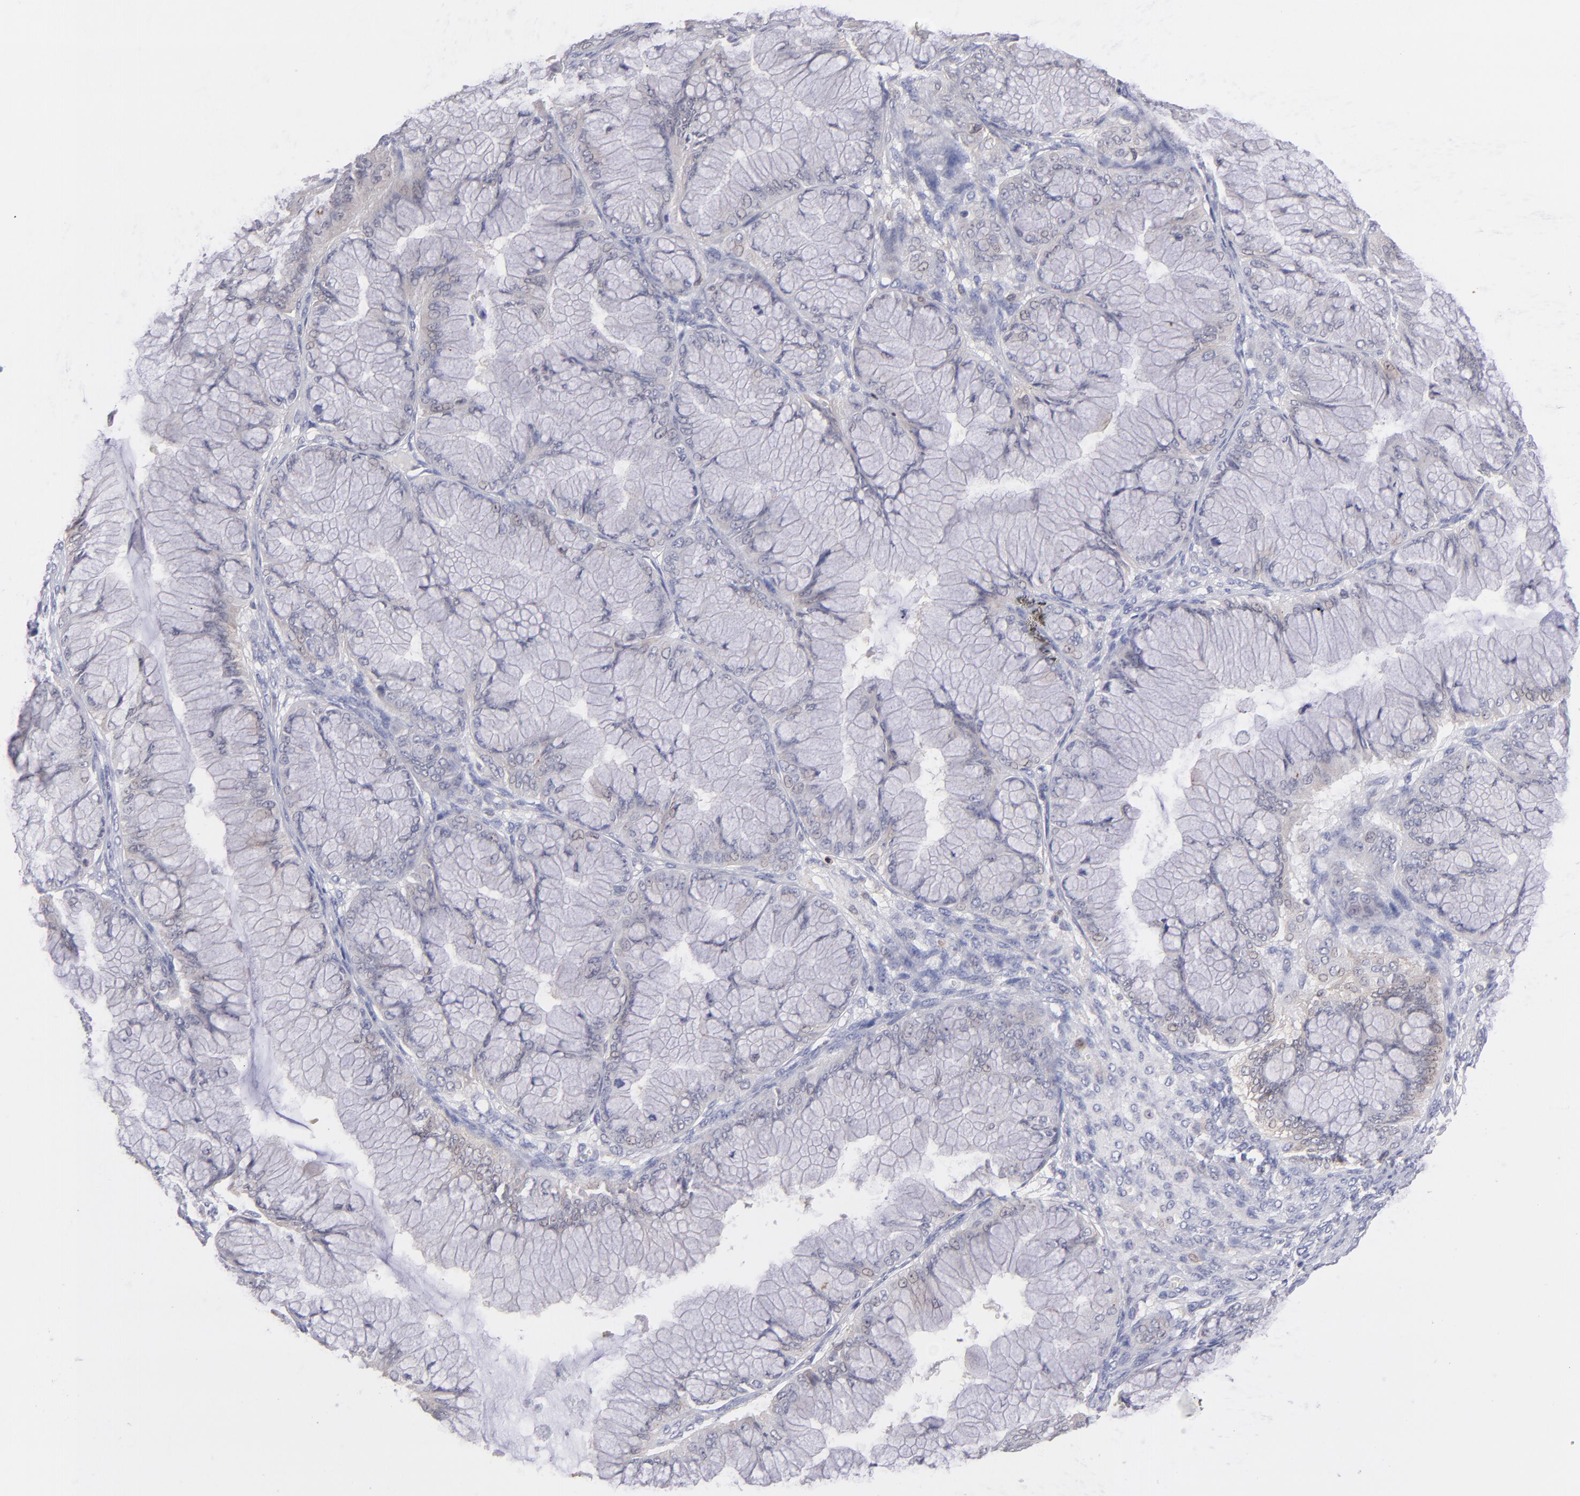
{"staining": {"intensity": "negative", "quantity": "none", "location": "none"}, "tissue": "ovarian cancer", "cell_type": "Tumor cells", "image_type": "cancer", "snomed": [{"axis": "morphology", "description": "Cystadenocarcinoma, mucinous, NOS"}, {"axis": "topography", "description": "Ovary"}], "caption": "There is no significant staining in tumor cells of mucinous cystadenocarcinoma (ovarian). (DAB IHC visualized using brightfield microscopy, high magnification).", "gene": "PRKCD", "patient": {"sex": "female", "age": 63}}